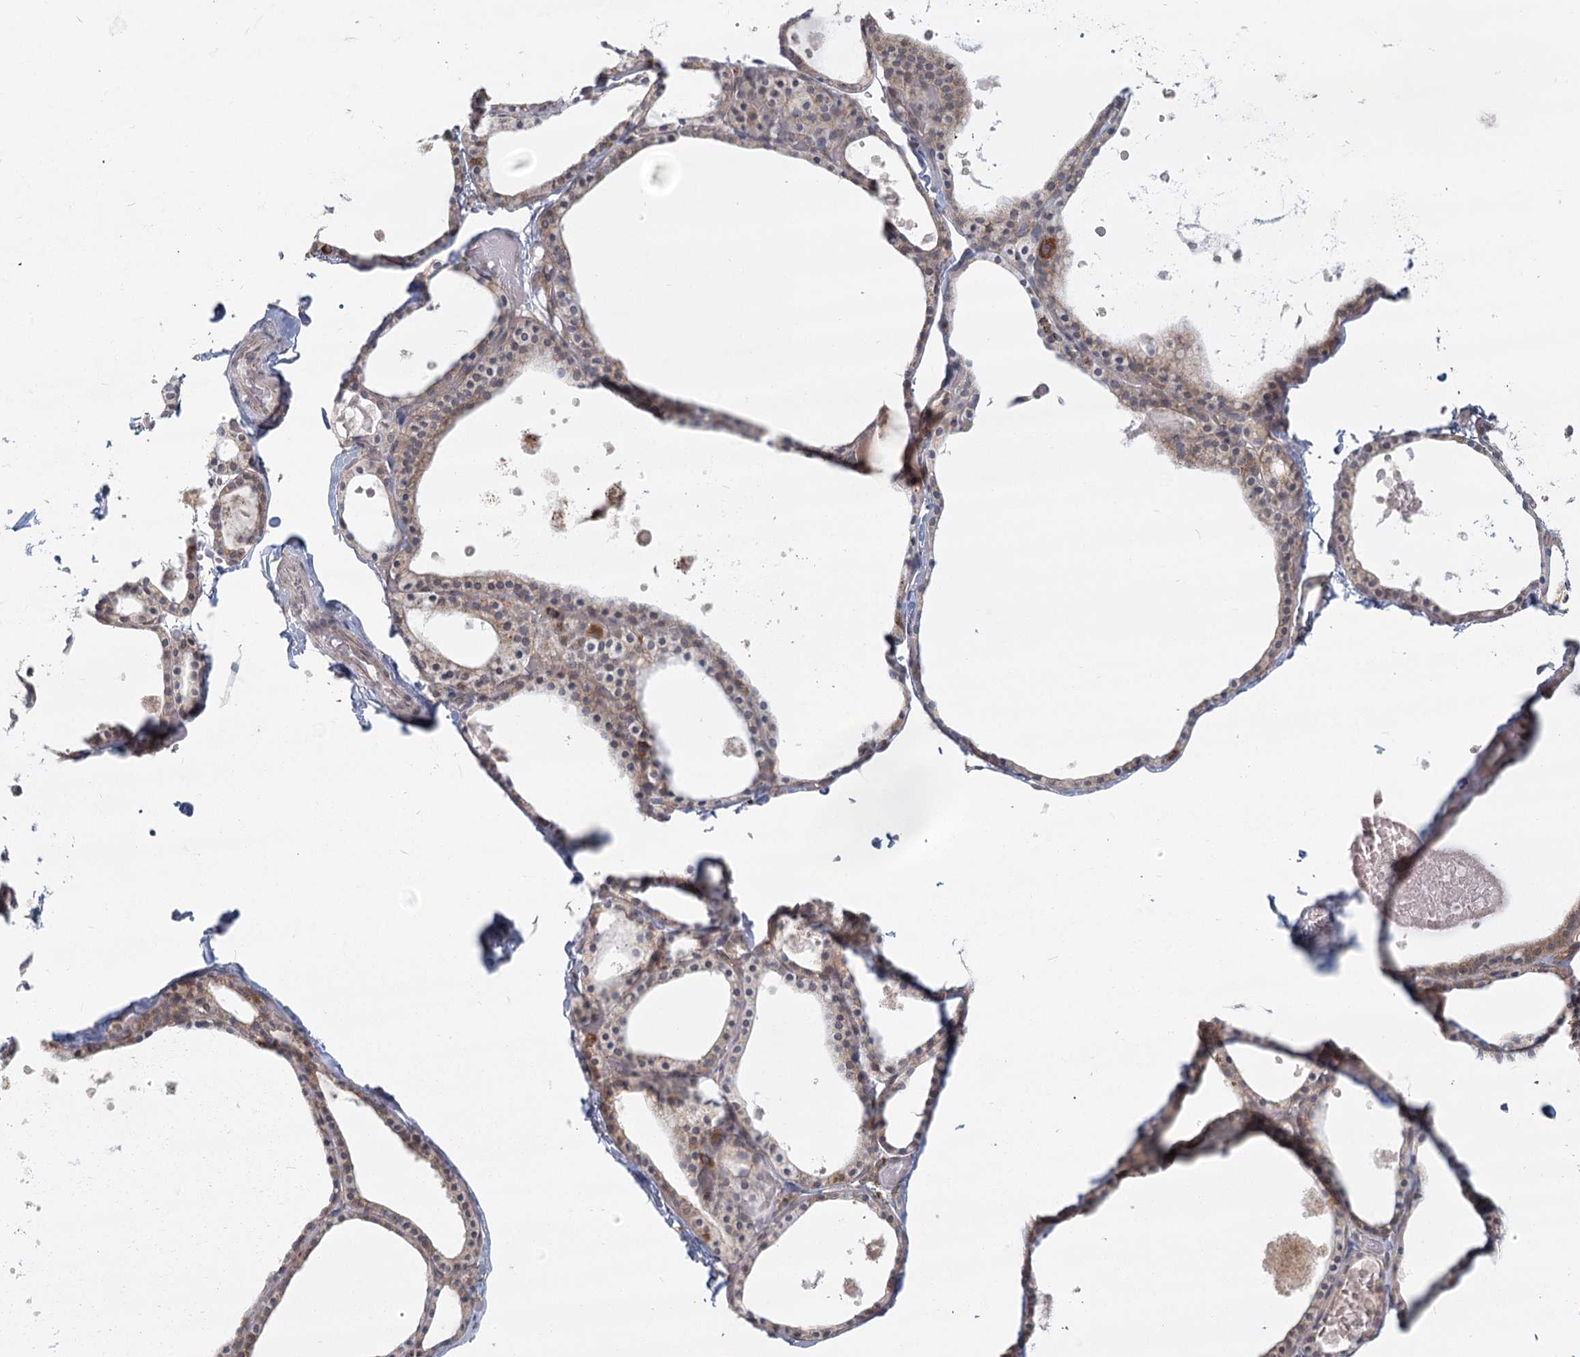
{"staining": {"intensity": "moderate", "quantity": "25%-75%", "location": "cytoplasmic/membranous"}, "tissue": "thyroid gland", "cell_type": "Glandular cells", "image_type": "normal", "snomed": [{"axis": "morphology", "description": "Normal tissue, NOS"}, {"axis": "topography", "description": "Thyroid gland"}], "caption": "About 25%-75% of glandular cells in unremarkable human thyroid gland reveal moderate cytoplasmic/membranous protein expression as visualized by brown immunohistochemical staining.", "gene": "LACTB", "patient": {"sex": "male", "age": 56}}